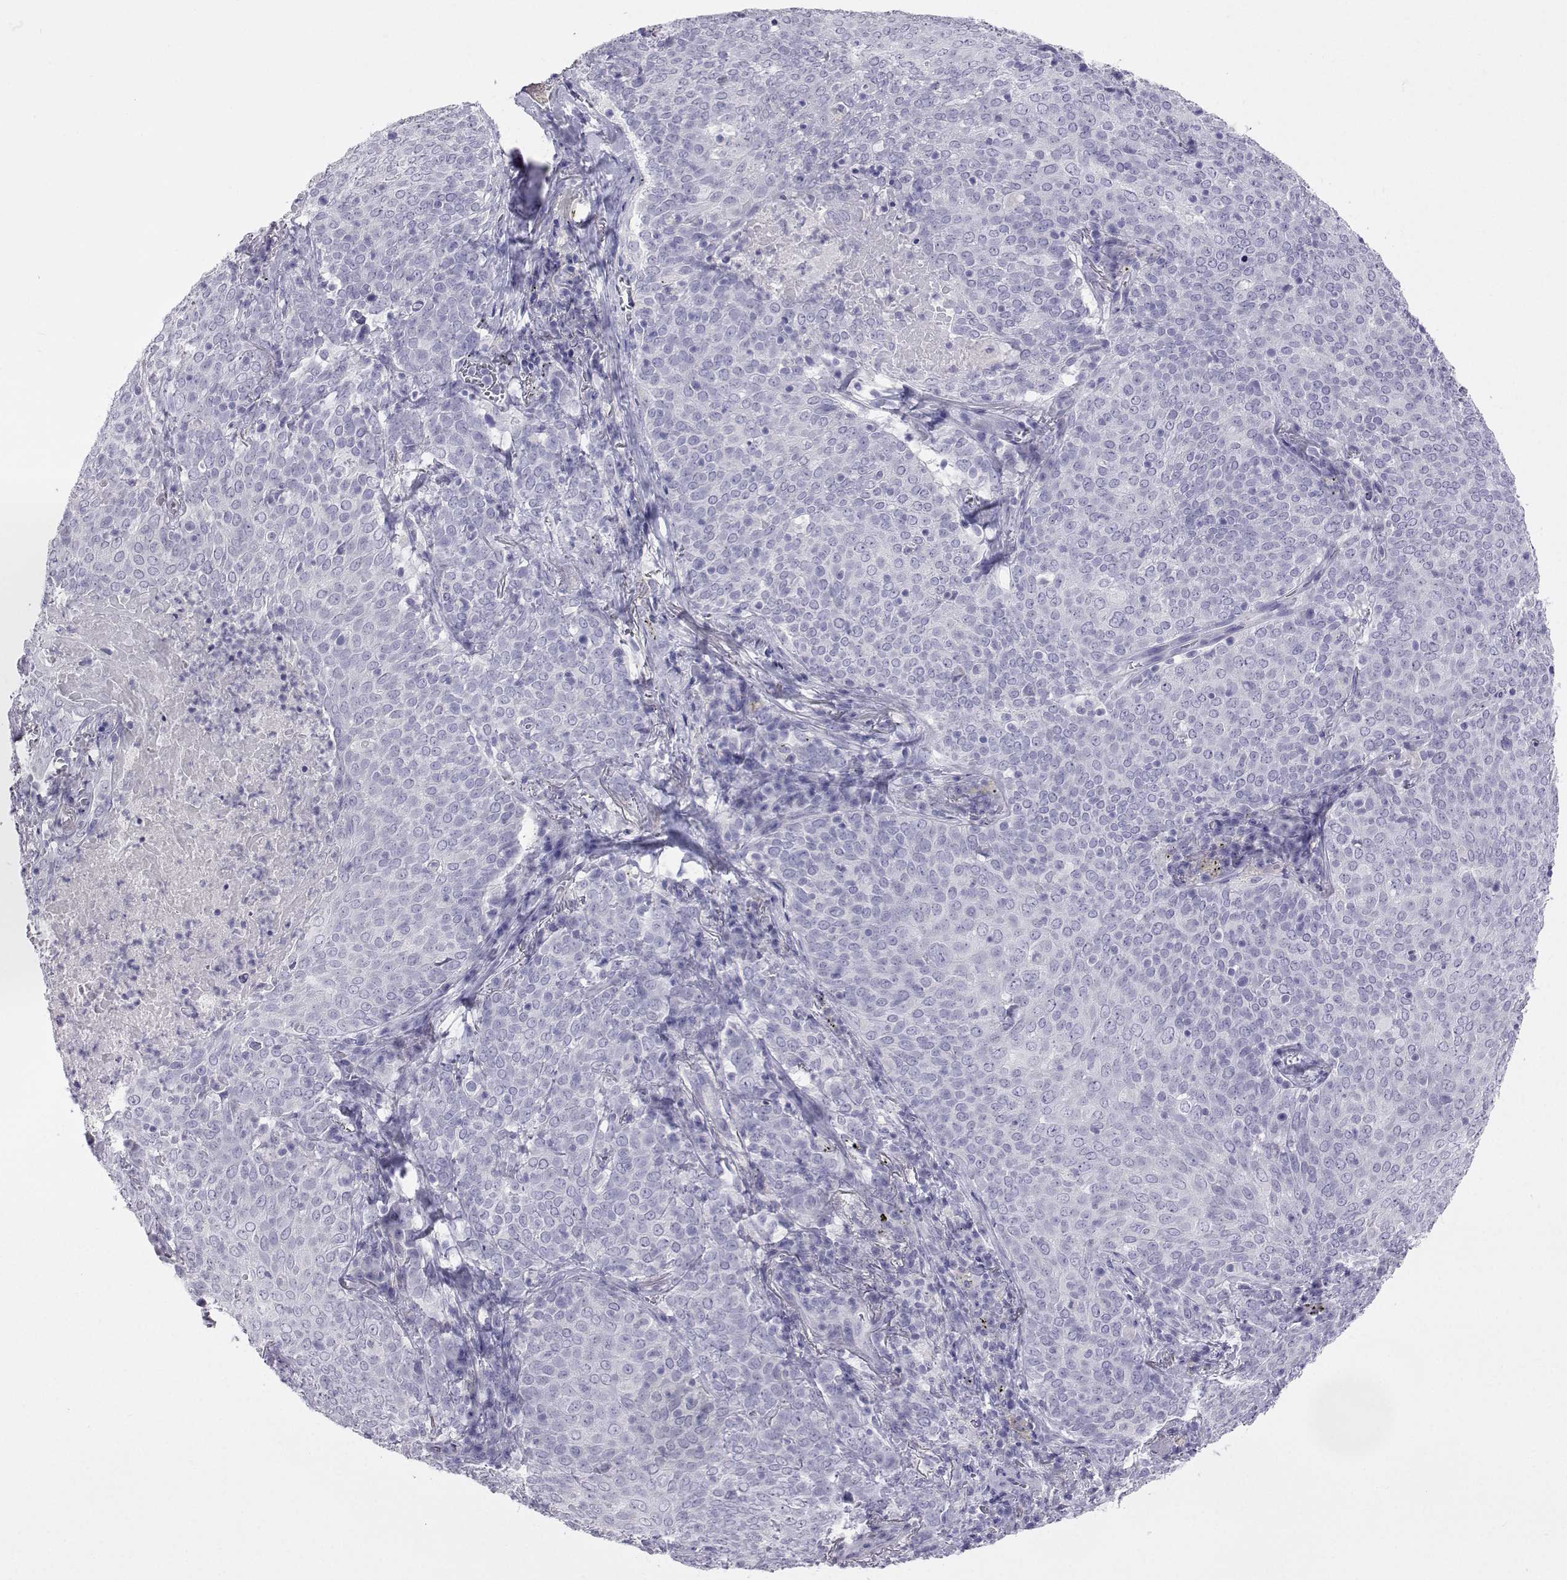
{"staining": {"intensity": "negative", "quantity": "none", "location": "none"}, "tissue": "lung cancer", "cell_type": "Tumor cells", "image_type": "cancer", "snomed": [{"axis": "morphology", "description": "Squamous cell carcinoma, NOS"}, {"axis": "topography", "description": "Lung"}], "caption": "Tumor cells show no significant protein expression in lung cancer.", "gene": "PLIN4", "patient": {"sex": "male", "age": 82}}